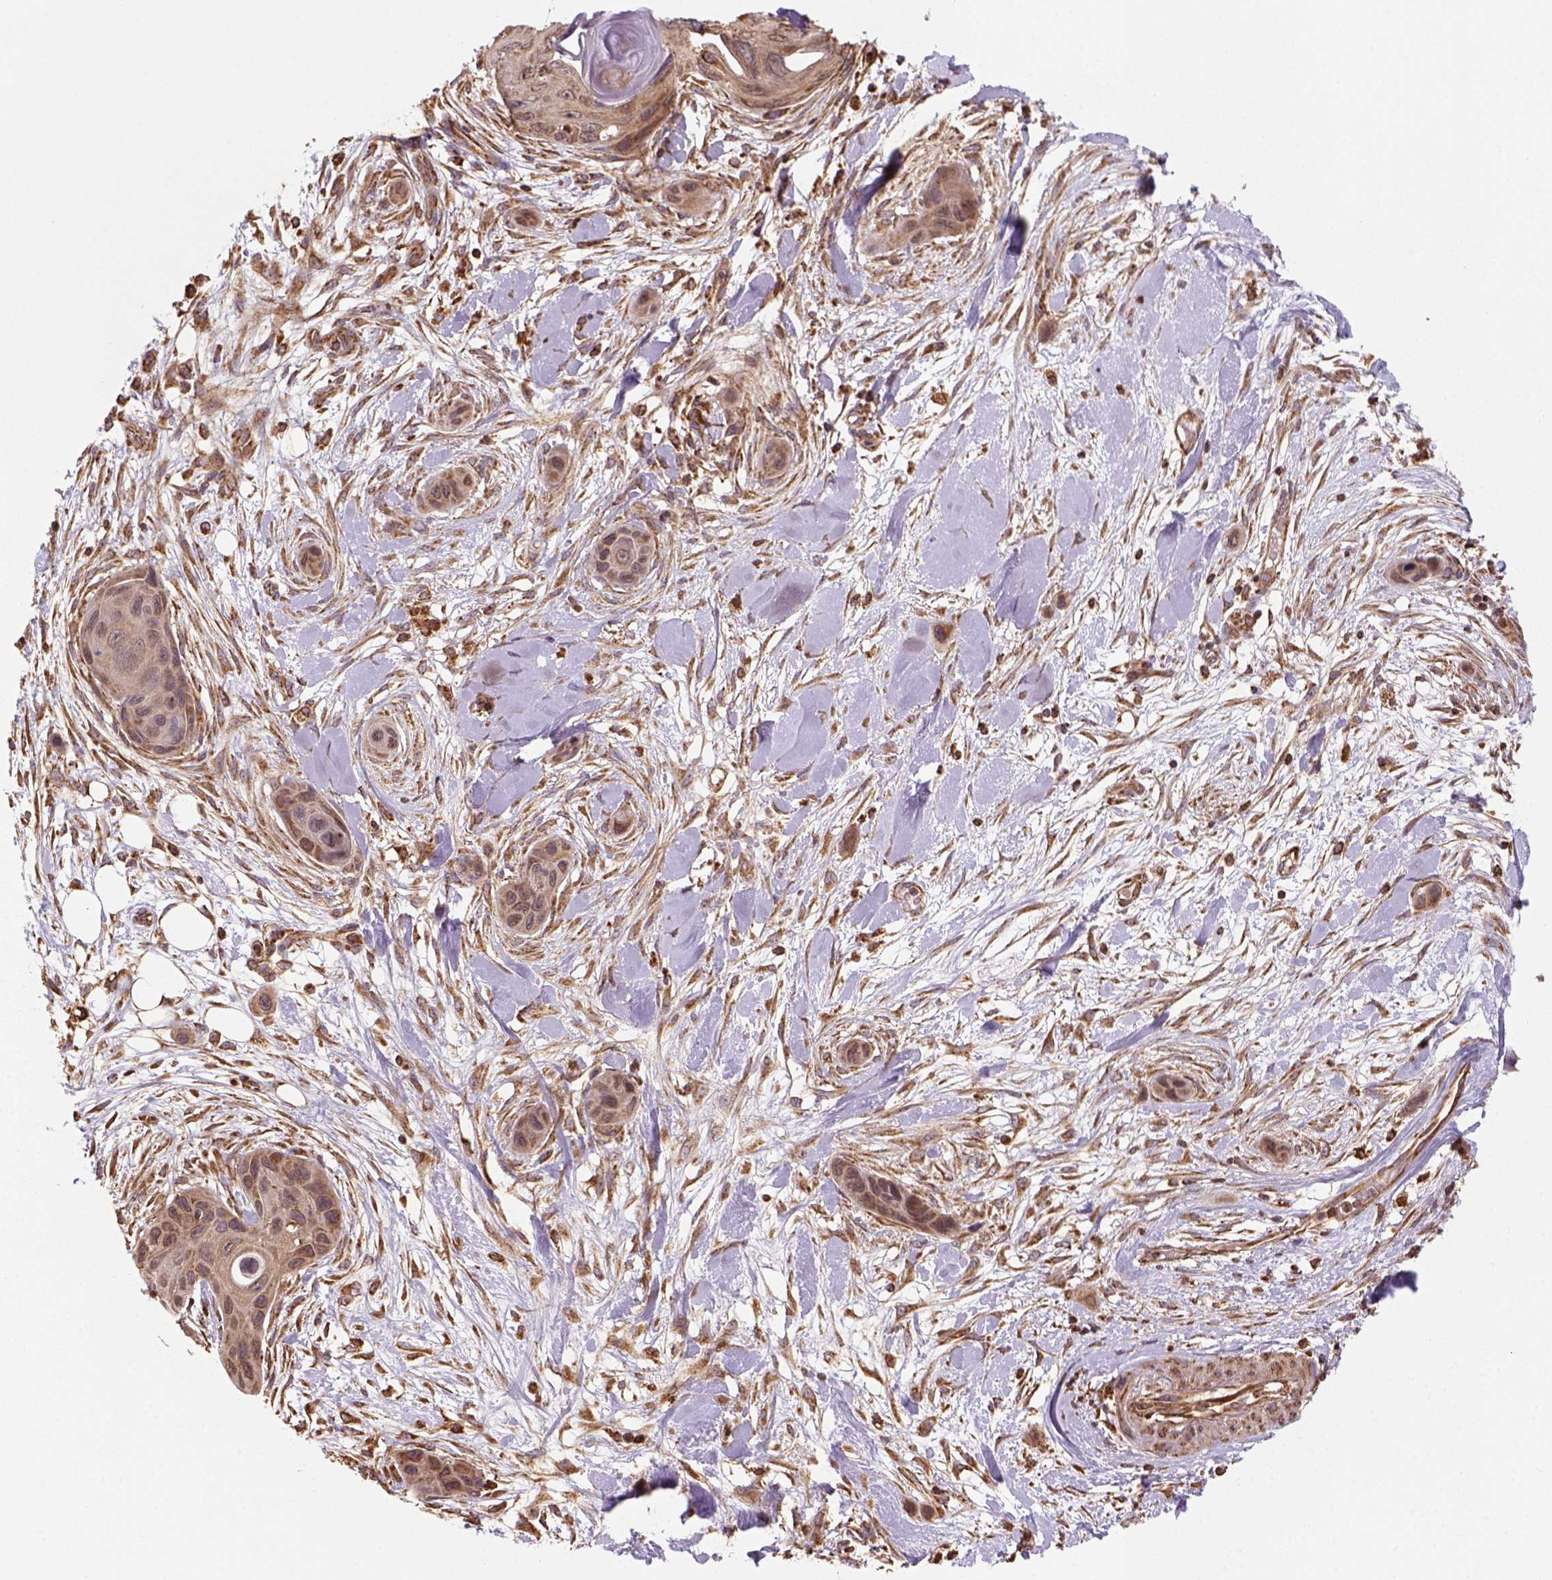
{"staining": {"intensity": "moderate", "quantity": ">75%", "location": "cytoplasmic/membranous"}, "tissue": "skin cancer", "cell_type": "Tumor cells", "image_type": "cancer", "snomed": [{"axis": "morphology", "description": "Squamous cell carcinoma, NOS"}, {"axis": "topography", "description": "Skin"}], "caption": "IHC image of neoplastic tissue: skin cancer stained using IHC exhibits medium levels of moderate protein expression localized specifically in the cytoplasmic/membranous of tumor cells, appearing as a cytoplasmic/membranous brown color.", "gene": "MAPK8IP3", "patient": {"sex": "male", "age": 82}}